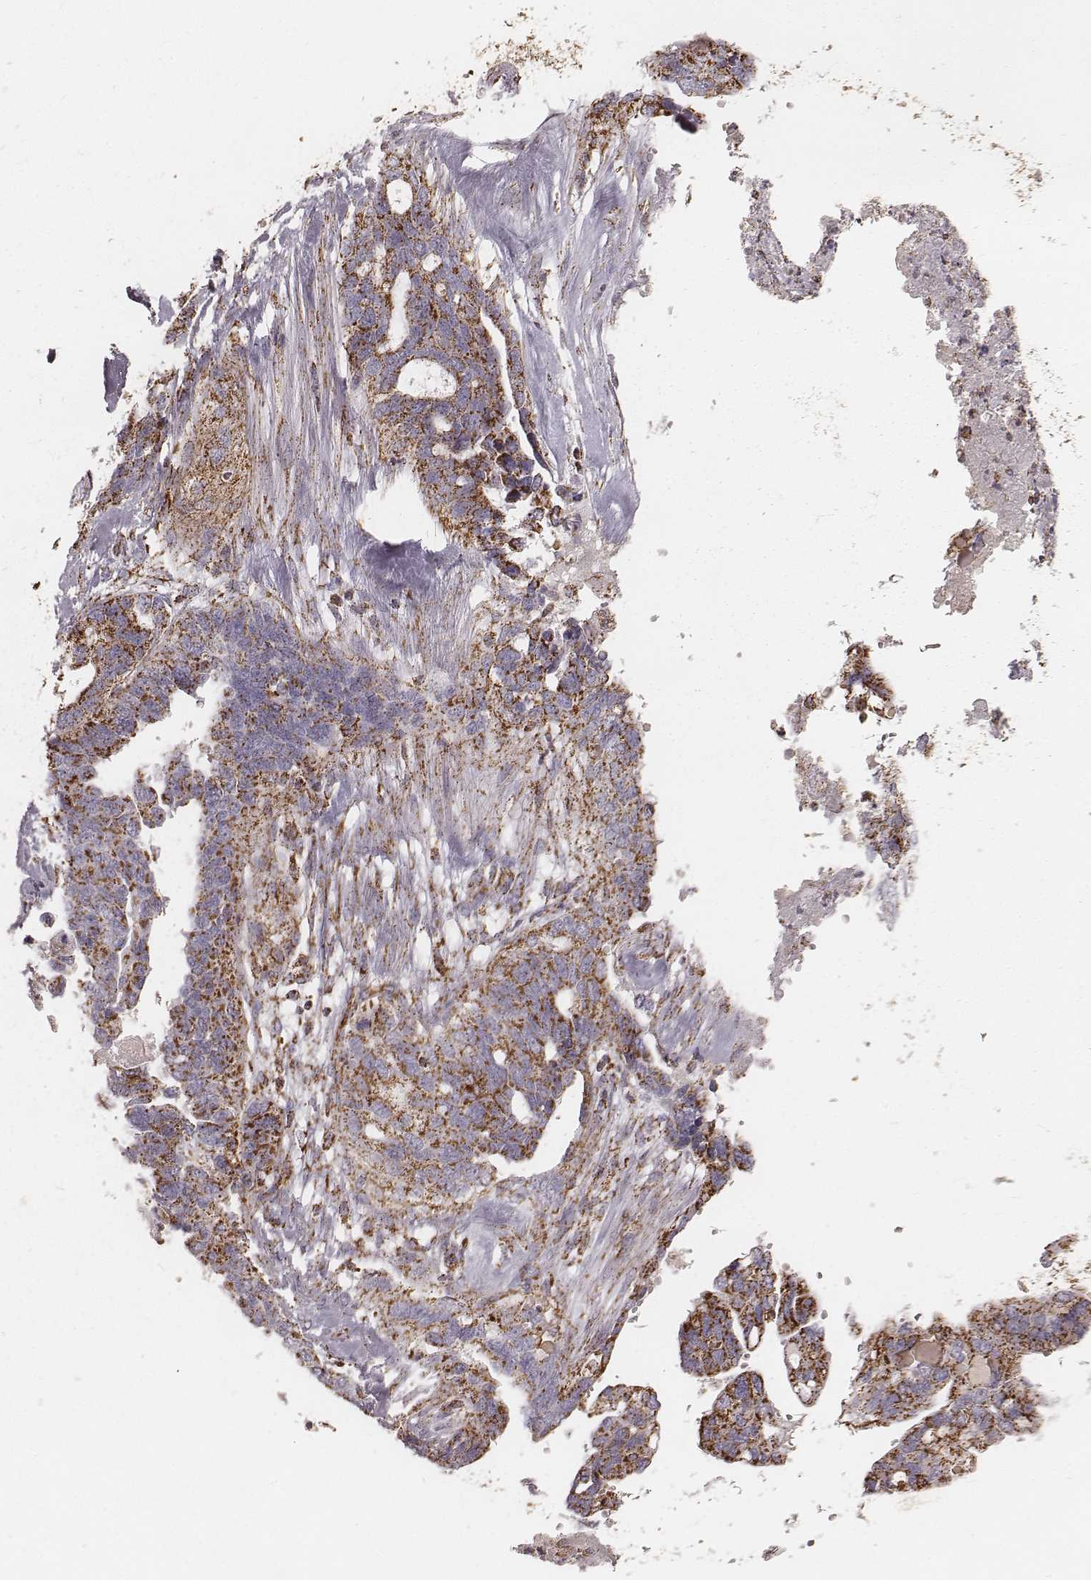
{"staining": {"intensity": "strong", "quantity": ">75%", "location": "cytoplasmic/membranous"}, "tissue": "ovarian cancer", "cell_type": "Tumor cells", "image_type": "cancer", "snomed": [{"axis": "morphology", "description": "Cystadenocarcinoma, serous, NOS"}, {"axis": "topography", "description": "Ovary"}], "caption": "DAB (3,3'-diaminobenzidine) immunohistochemical staining of ovarian cancer shows strong cytoplasmic/membranous protein positivity in about >75% of tumor cells.", "gene": "CS", "patient": {"sex": "female", "age": 69}}